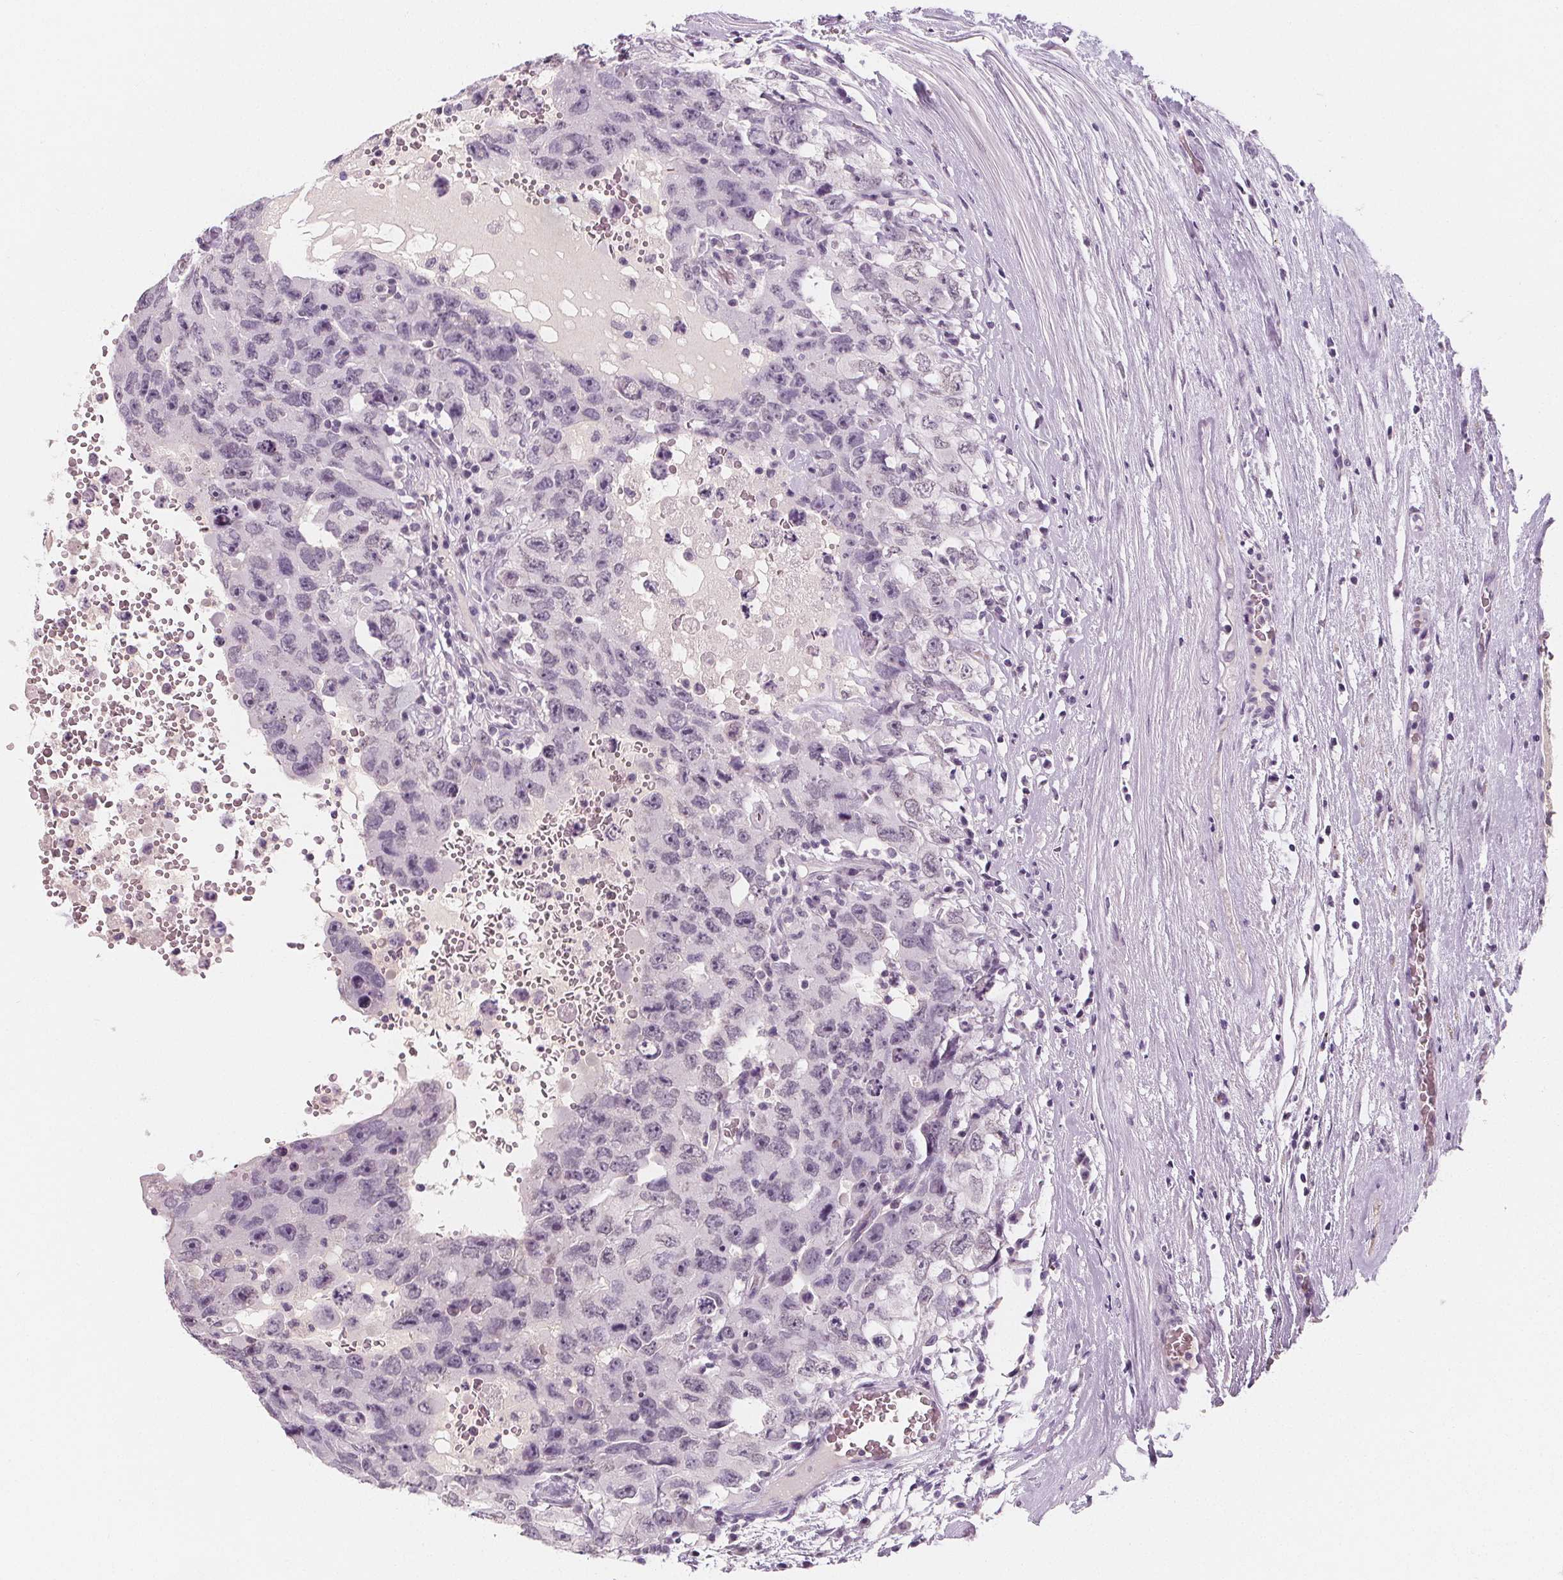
{"staining": {"intensity": "negative", "quantity": "none", "location": "none"}, "tissue": "testis cancer", "cell_type": "Tumor cells", "image_type": "cancer", "snomed": [{"axis": "morphology", "description": "Carcinoma, Embryonal, NOS"}, {"axis": "topography", "description": "Testis"}], "caption": "The immunohistochemistry (IHC) image has no significant positivity in tumor cells of testis cancer tissue.", "gene": "DBX2", "patient": {"sex": "male", "age": 26}}